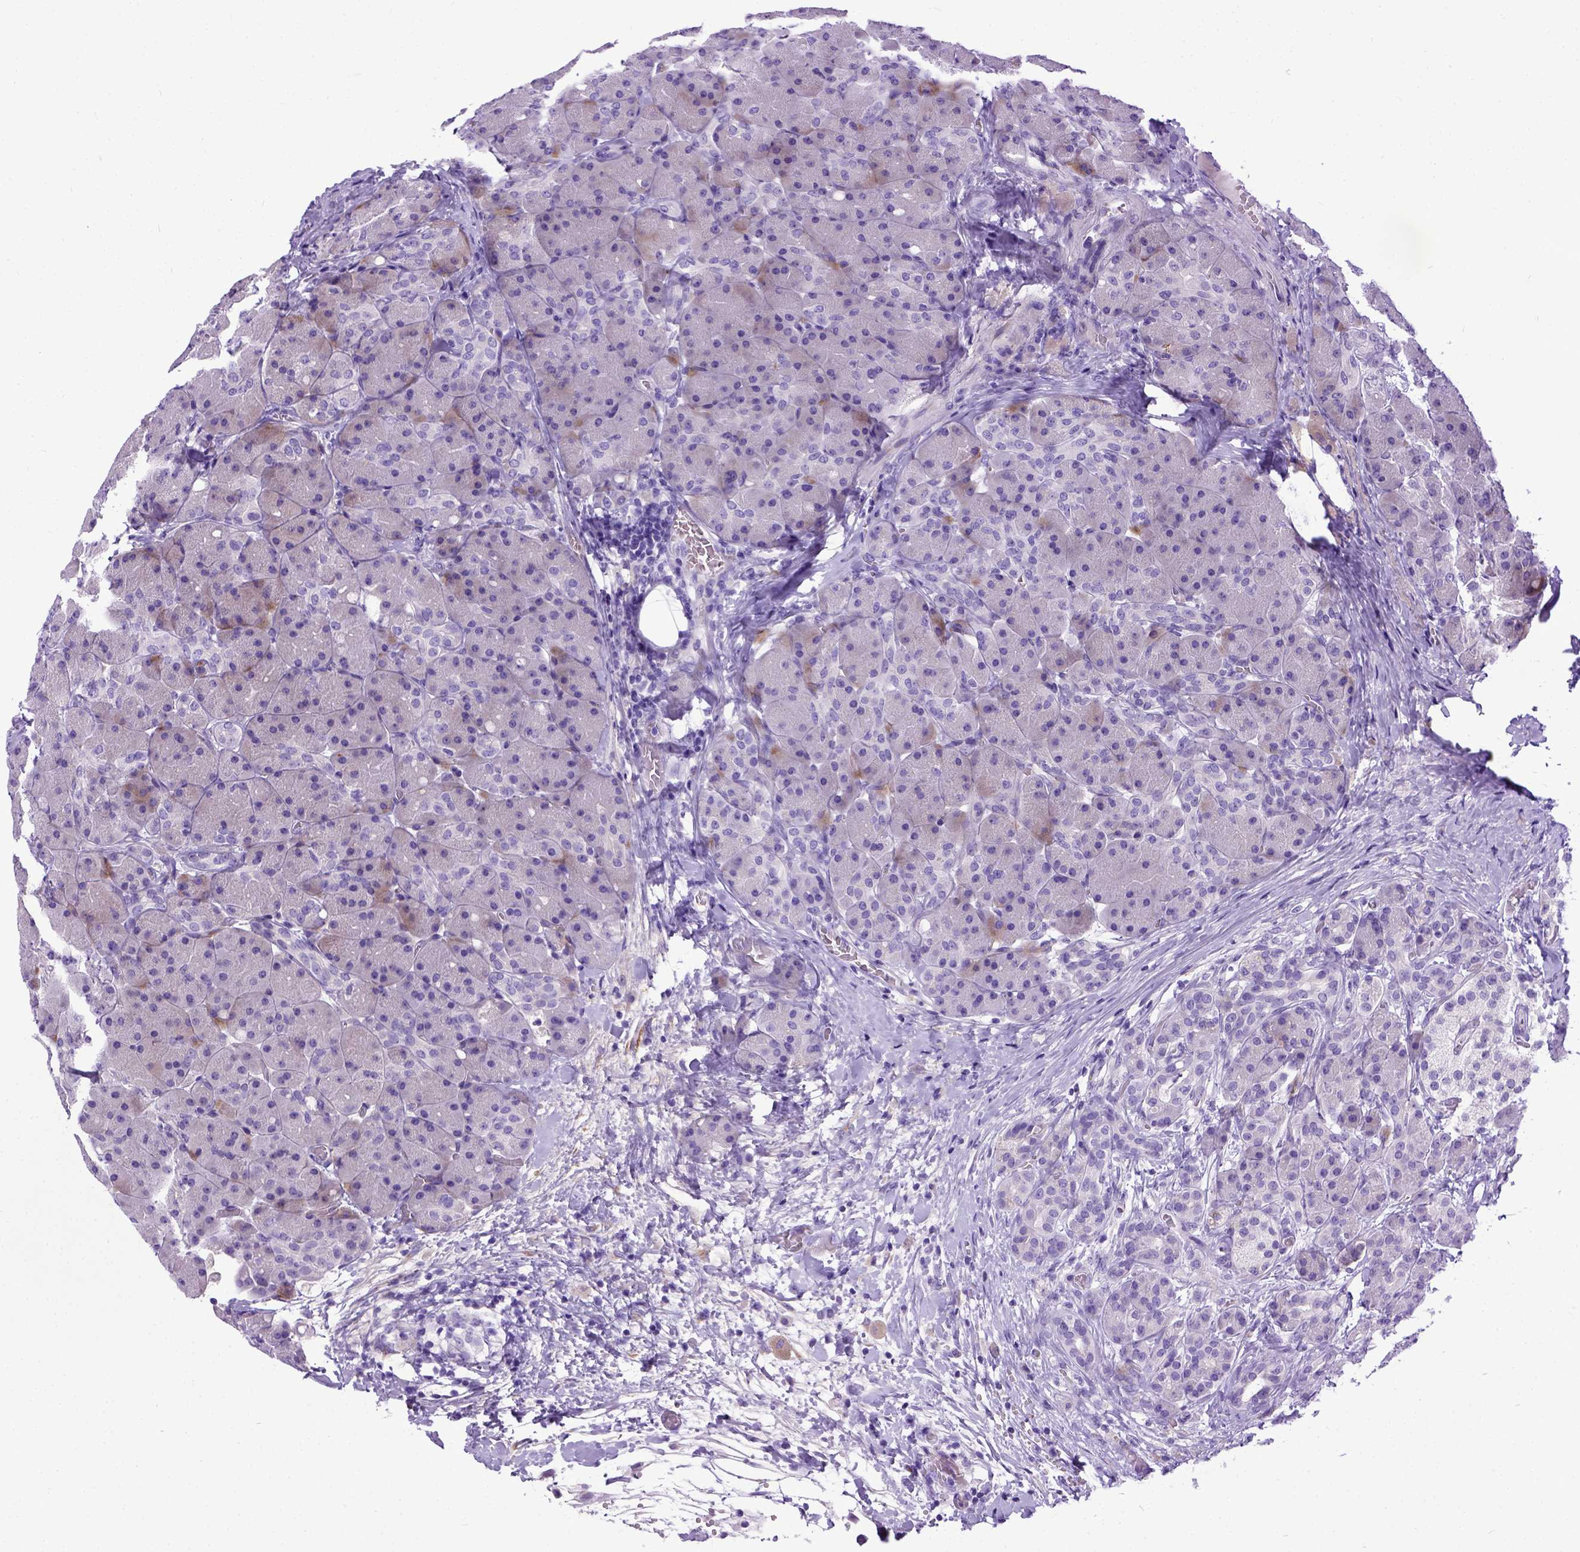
{"staining": {"intensity": "moderate", "quantity": "25%-75%", "location": "cytoplasmic/membranous"}, "tissue": "pancreas", "cell_type": "Exocrine glandular cells", "image_type": "normal", "snomed": [{"axis": "morphology", "description": "Normal tissue, NOS"}, {"axis": "topography", "description": "Pancreas"}], "caption": "This is a histology image of IHC staining of unremarkable pancreas, which shows moderate staining in the cytoplasmic/membranous of exocrine glandular cells.", "gene": "IGF2", "patient": {"sex": "male", "age": 55}}